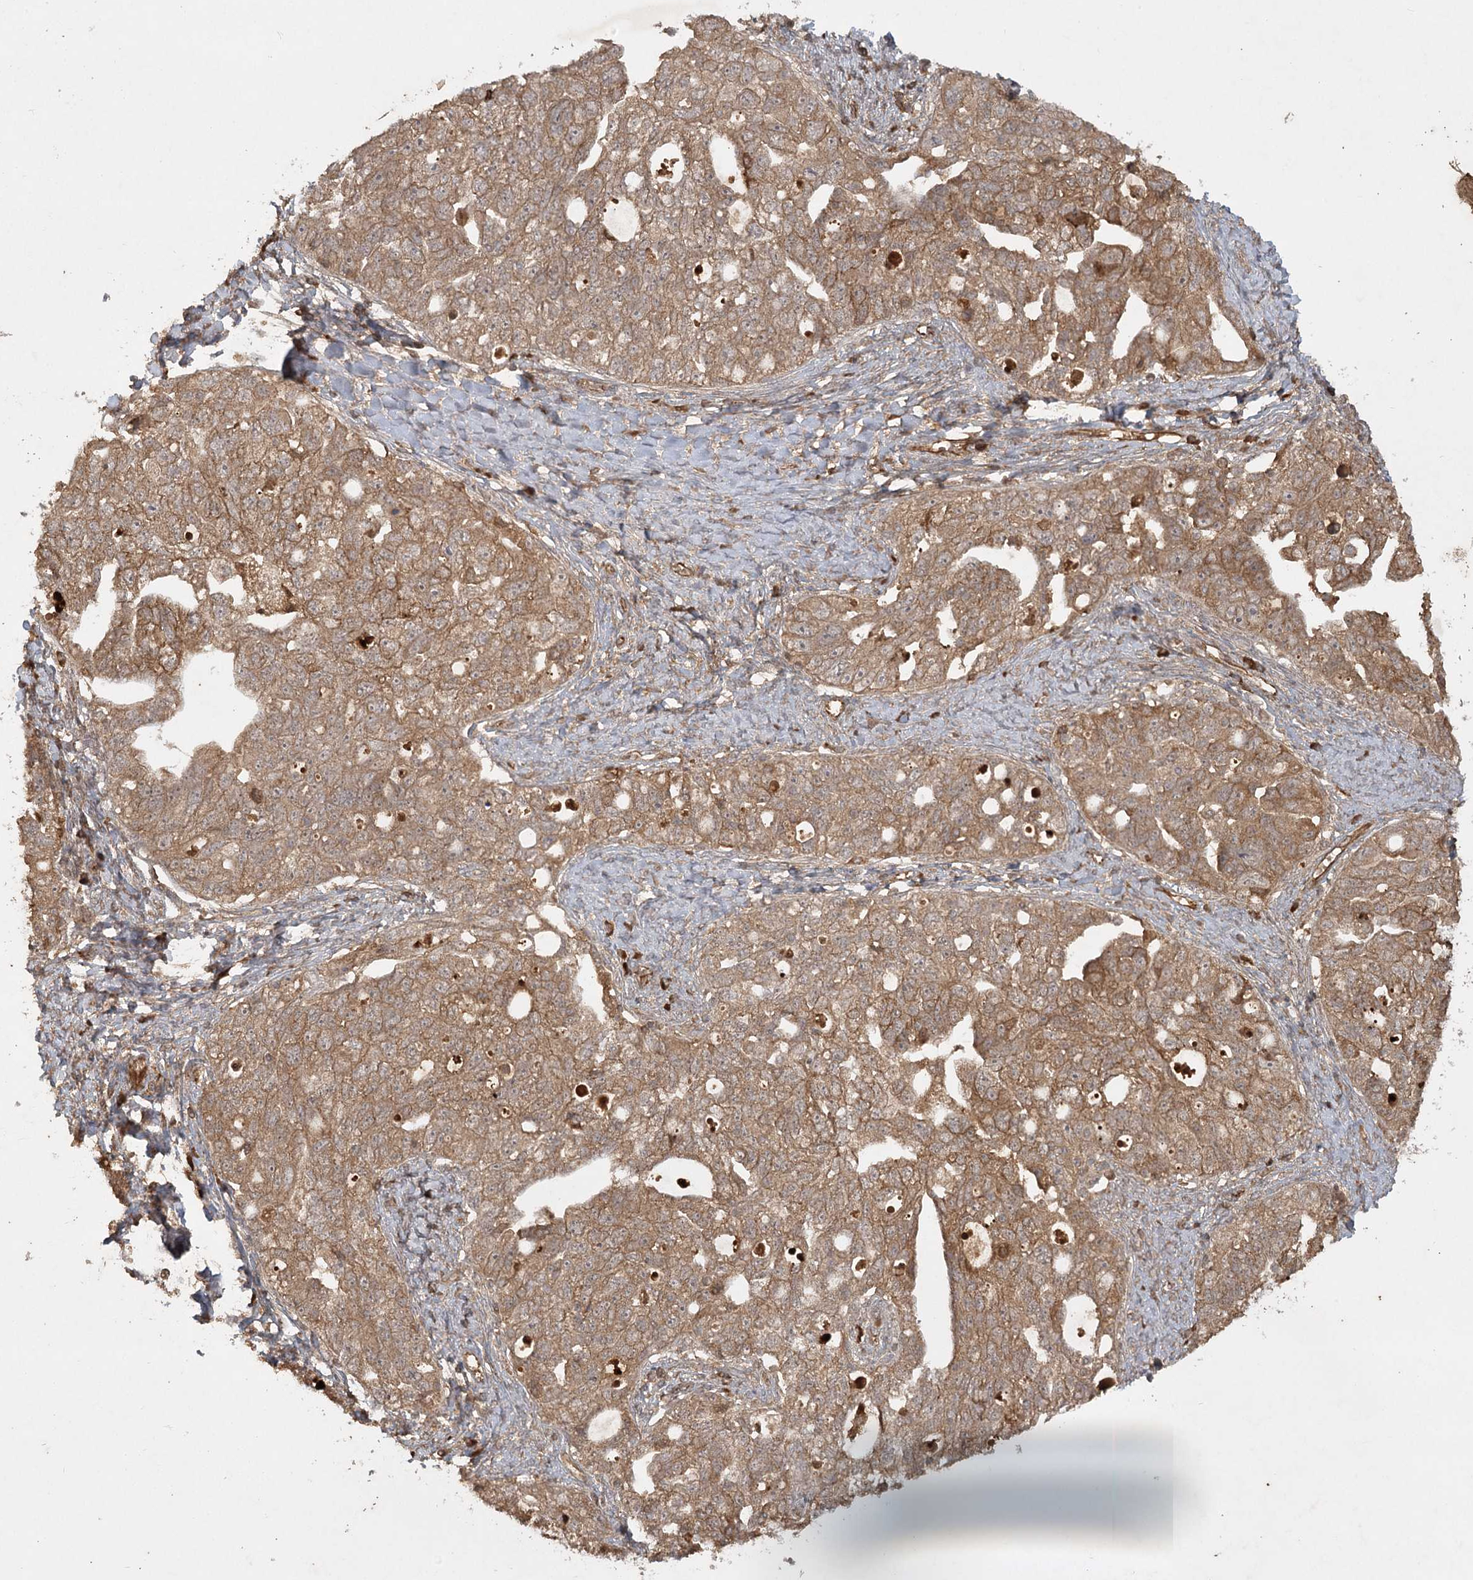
{"staining": {"intensity": "moderate", "quantity": ">75%", "location": "cytoplasmic/membranous"}, "tissue": "ovarian cancer", "cell_type": "Tumor cells", "image_type": "cancer", "snomed": [{"axis": "morphology", "description": "Carcinoma, NOS"}, {"axis": "morphology", "description": "Cystadenocarcinoma, serous, NOS"}, {"axis": "topography", "description": "Ovary"}], "caption": "Moderate cytoplasmic/membranous protein staining is appreciated in approximately >75% of tumor cells in ovarian cancer (carcinoma).", "gene": "ARL13A", "patient": {"sex": "female", "age": 69}}